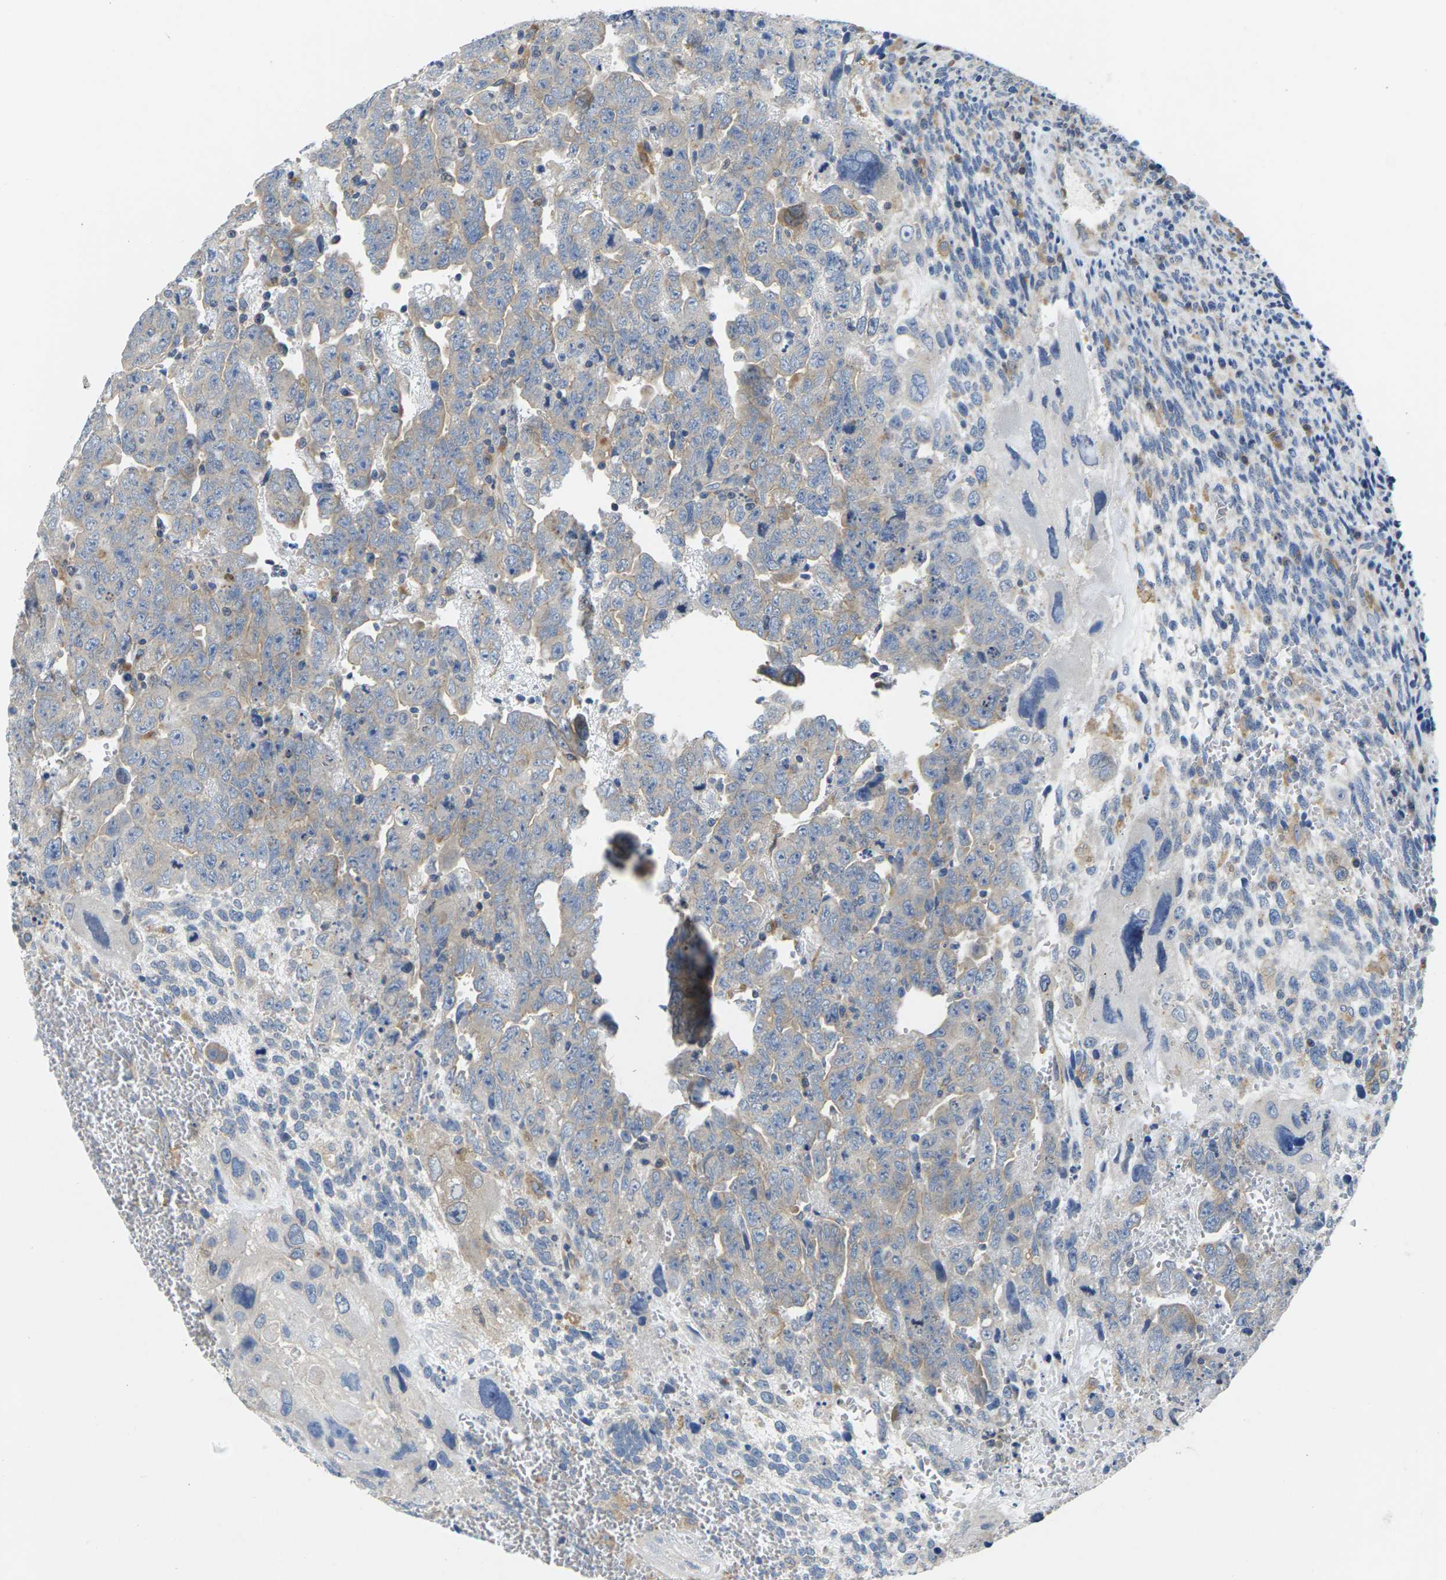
{"staining": {"intensity": "moderate", "quantity": "<25%", "location": "cytoplasmic/membranous"}, "tissue": "testis cancer", "cell_type": "Tumor cells", "image_type": "cancer", "snomed": [{"axis": "morphology", "description": "Carcinoma, Embryonal, NOS"}, {"axis": "topography", "description": "Testis"}], "caption": "A micrograph of testis embryonal carcinoma stained for a protein reveals moderate cytoplasmic/membranous brown staining in tumor cells.", "gene": "SCNN1A", "patient": {"sex": "male", "age": 28}}